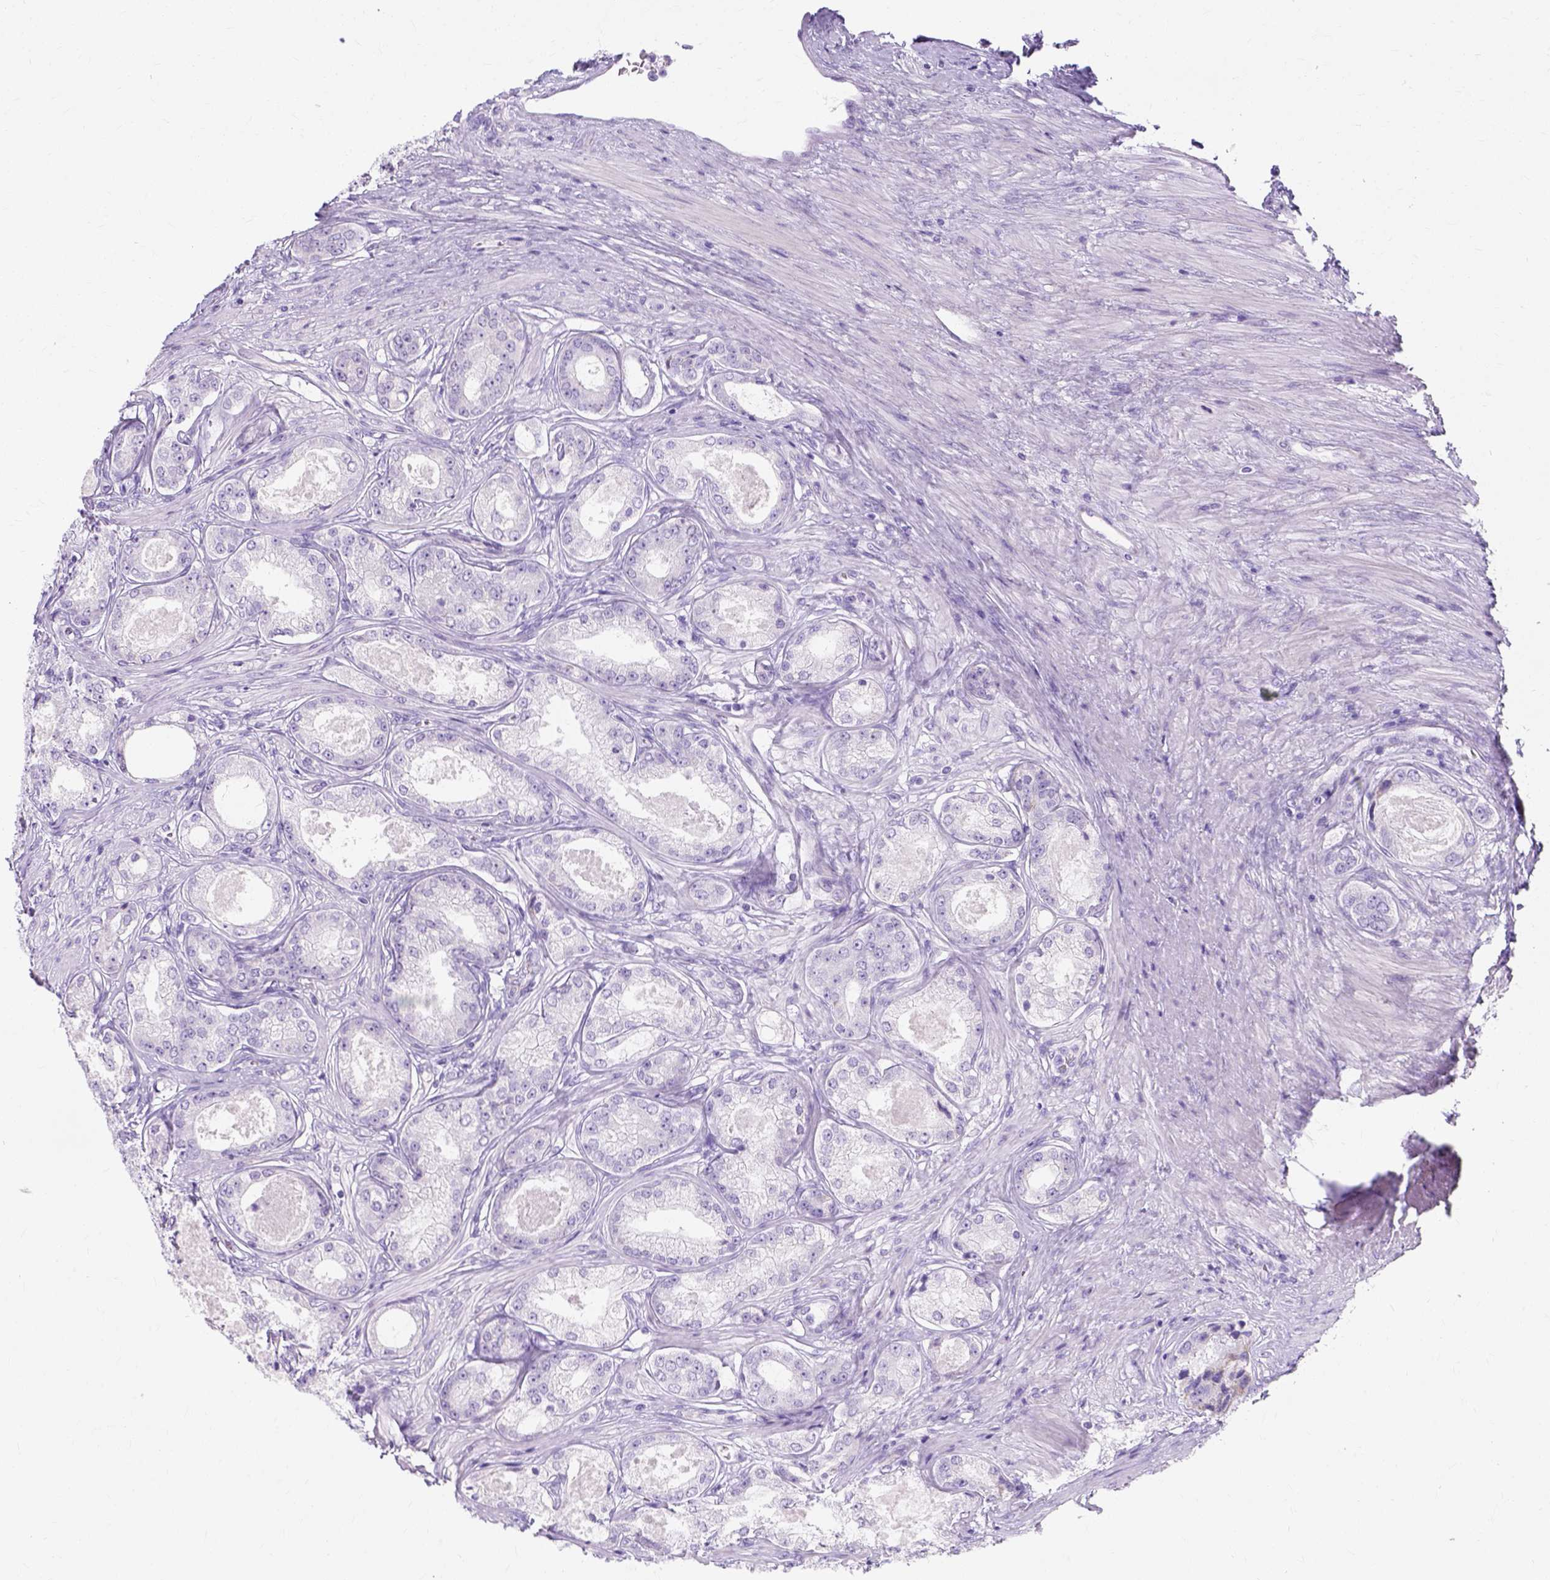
{"staining": {"intensity": "negative", "quantity": "none", "location": "none"}, "tissue": "prostate cancer", "cell_type": "Tumor cells", "image_type": "cancer", "snomed": [{"axis": "morphology", "description": "Adenocarcinoma, Low grade"}, {"axis": "topography", "description": "Prostate"}], "caption": "Immunohistochemical staining of prostate cancer (low-grade adenocarcinoma) demonstrates no significant positivity in tumor cells.", "gene": "MYH15", "patient": {"sex": "male", "age": 68}}